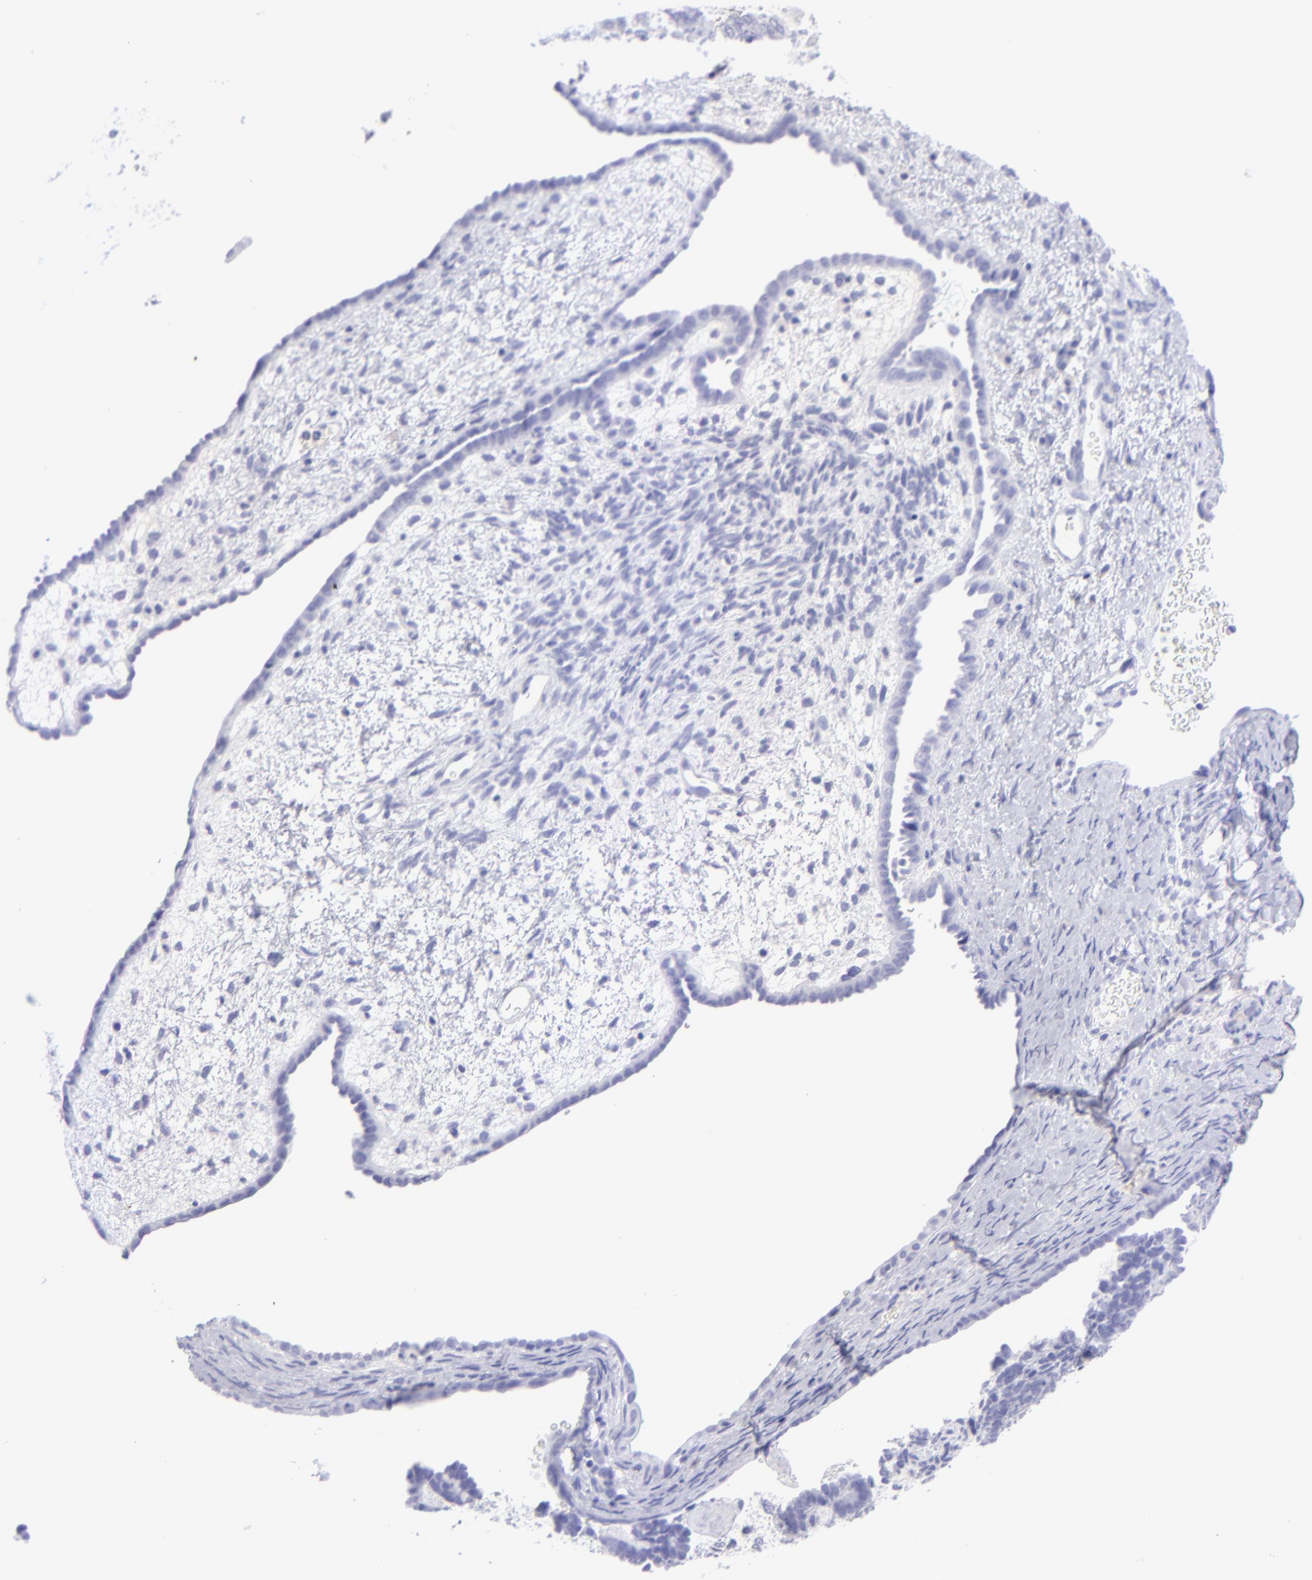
{"staining": {"intensity": "negative", "quantity": "none", "location": "none"}, "tissue": "endometrial cancer", "cell_type": "Tumor cells", "image_type": "cancer", "snomed": [{"axis": "morphology", "description": "Neoplasm, malignant, NOS"}, {"axis": "topography", "description": "Endometrium"}], "caption": "Photomicrograph shows no protein staining in tumor cells of endometrial neoplasm (malignant) tissue.", "gene": "SLC1A2", "patient": {"sex": "female", "age": 74}}